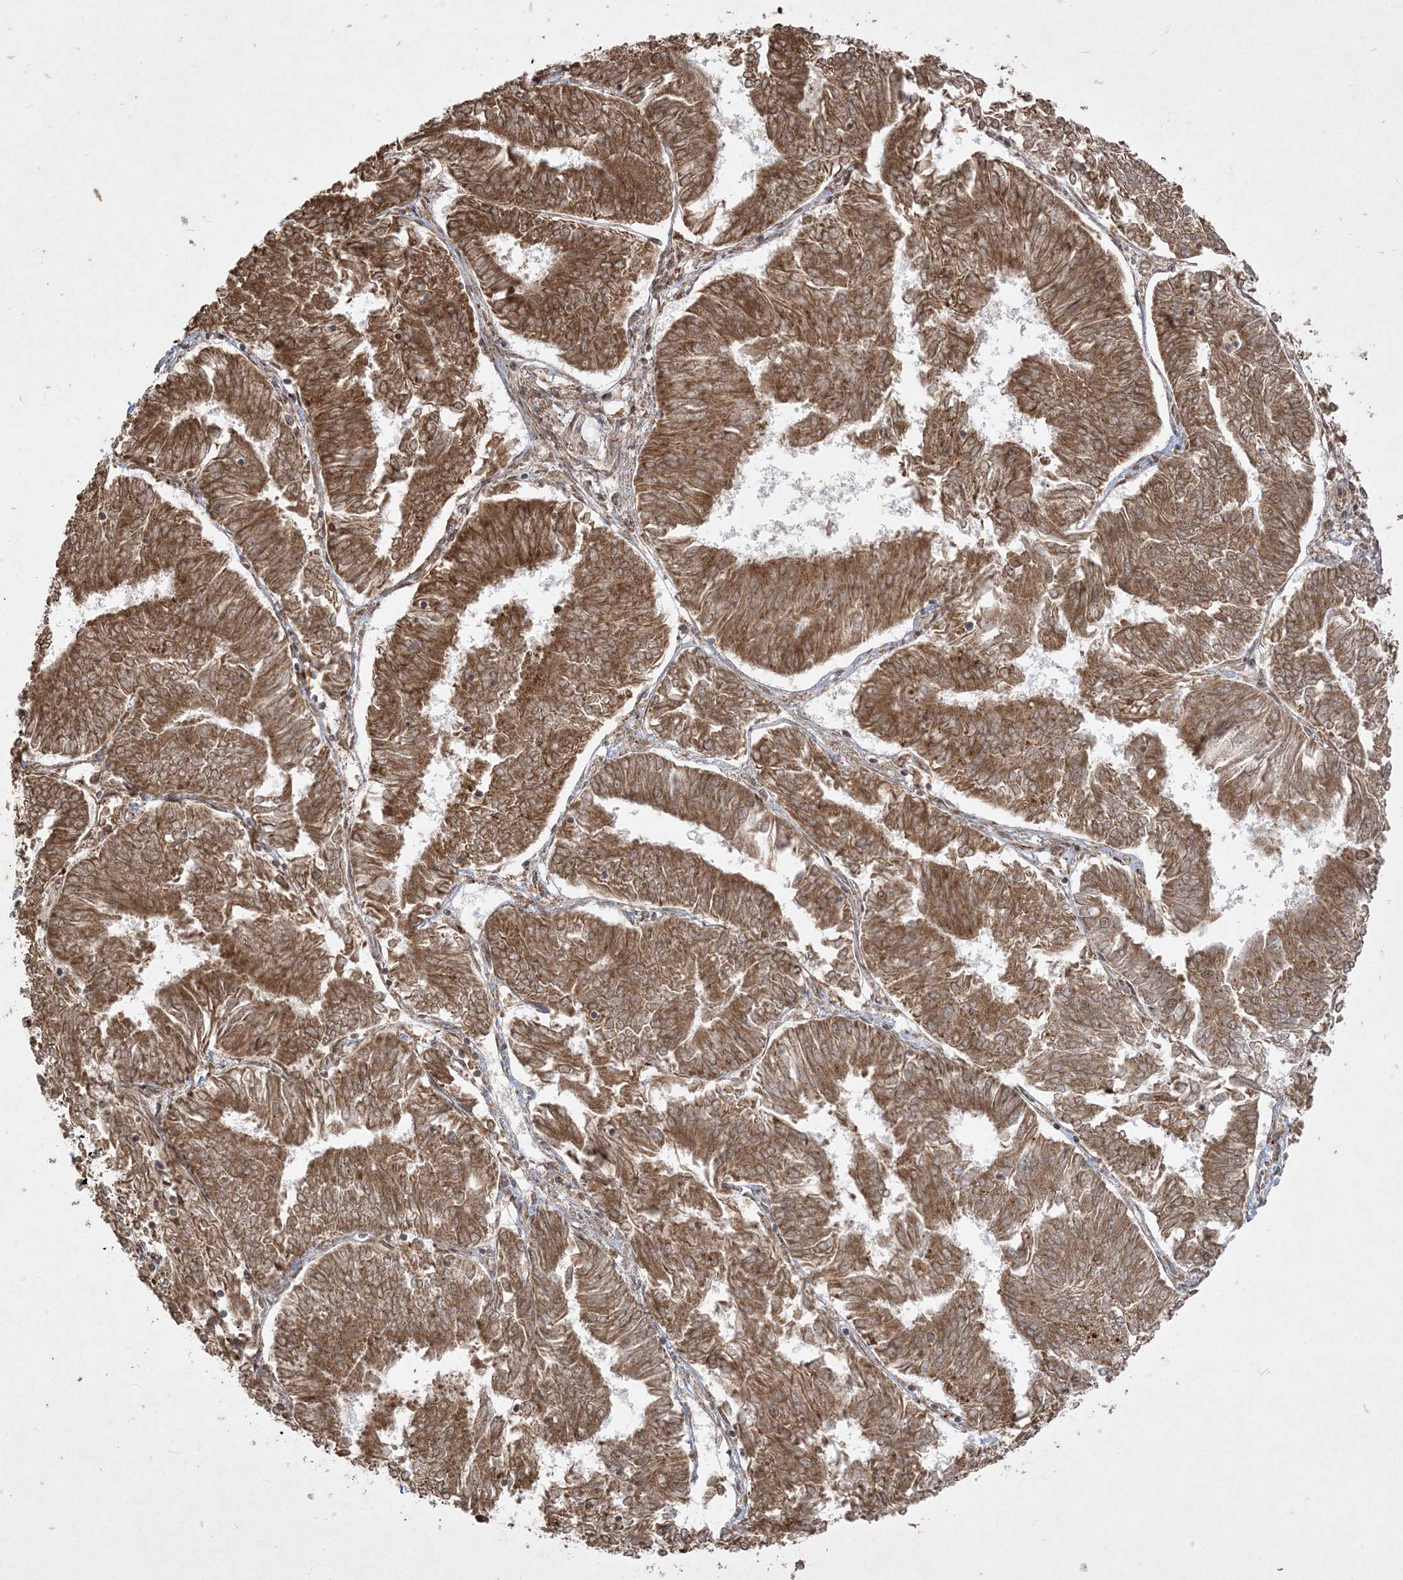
{"staining": {"intensity": "moderate", "quantity": ">75%", "location": "cytoplasmic/membranous"}, "tissue": "endometrial cancer", "cell_type": "Tumor cells", "image_type": "cancer", "snomed": [{"axis": "morphology", "description": "Adenocarcinoma, NOS"}, {"axis": "topography", "description": "Endometrium"}], "caption": "Immunohistochemical staining of adenocarcinoma (endometrial) shows moderate cytoplasmic/membranous protein positivity in approximately >75% of tumor cells.", "gene": "RRAS", "patient": {"sex": "female", "age": 58}}